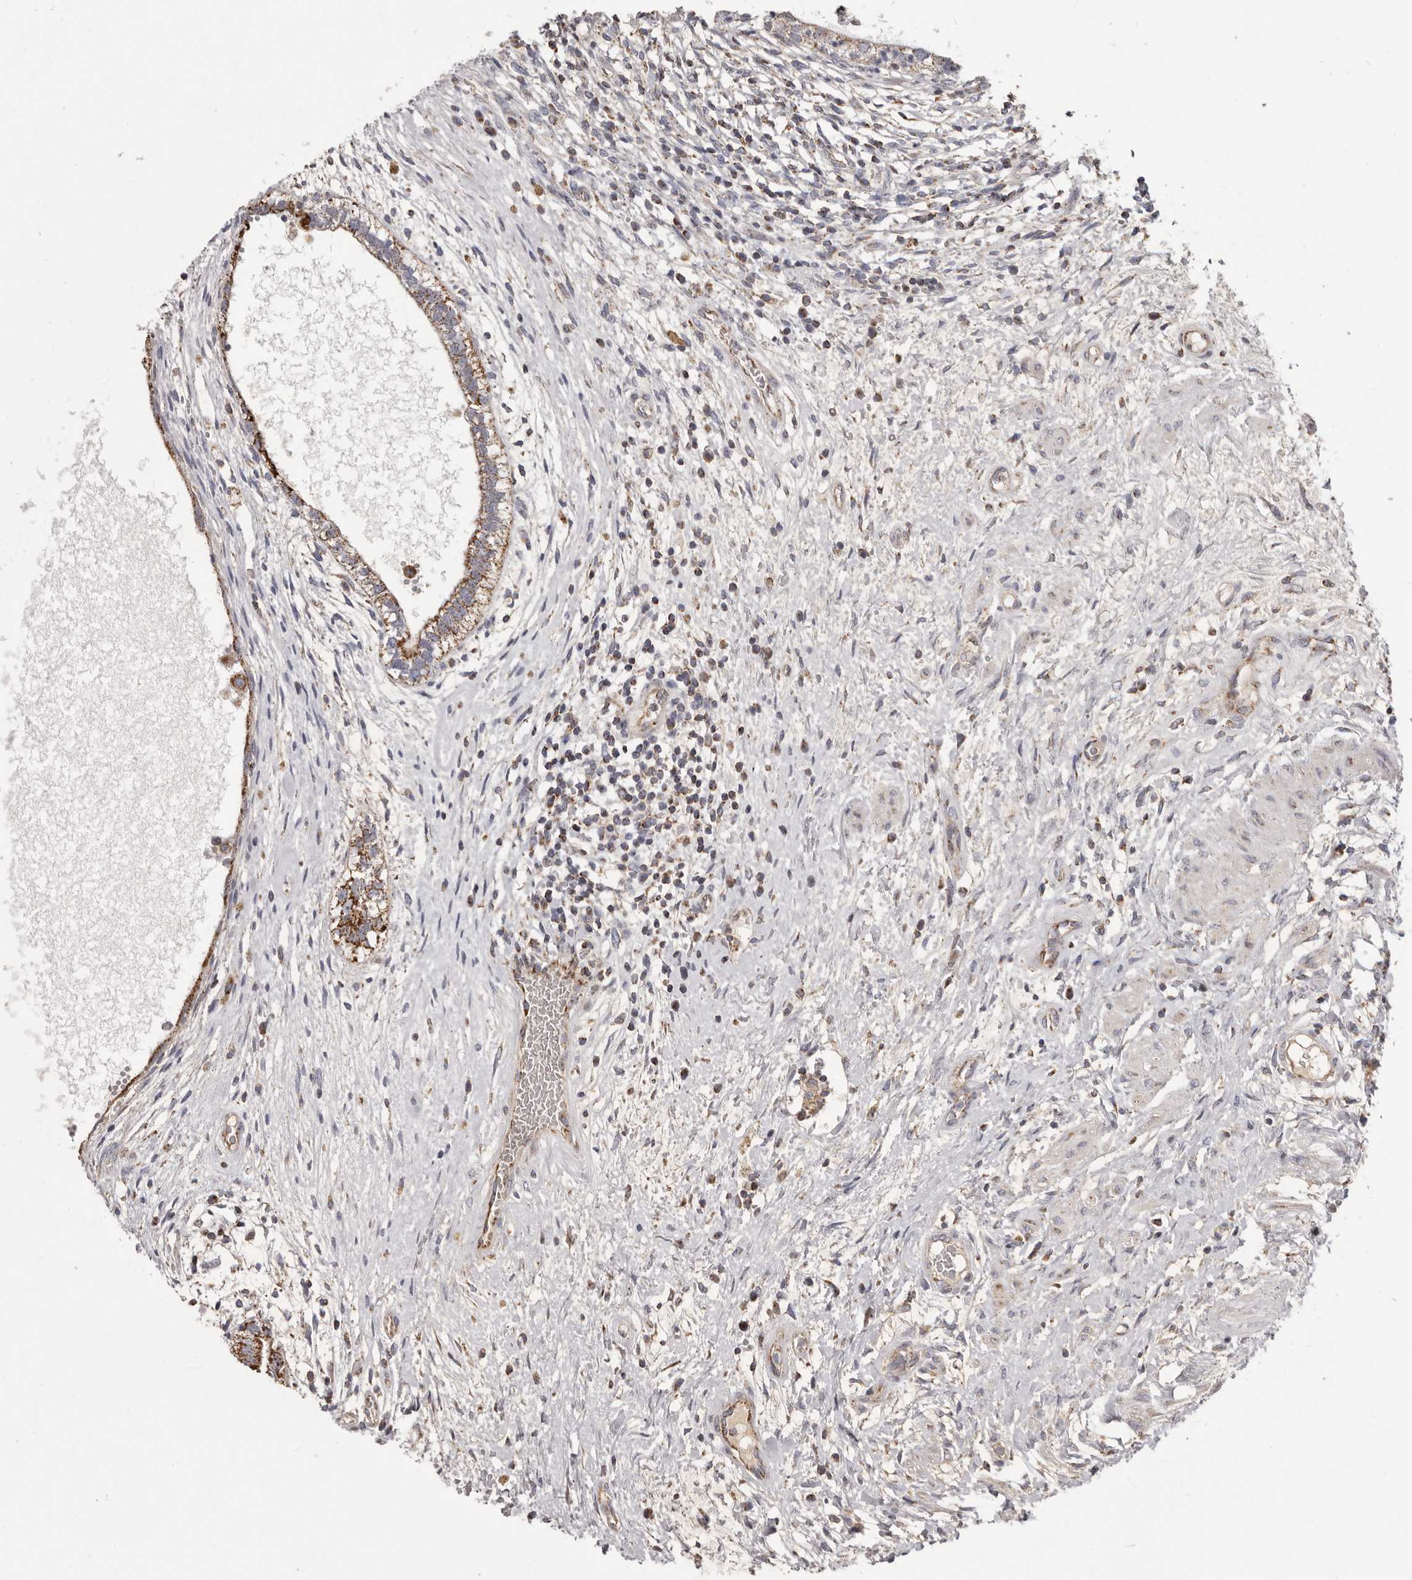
{"staining": {"intensity": "moderate", "quantity": ">75%", "location": "cytoplasmic/membranous"}, "tissue": "testis cancer", "cell_type": "Tumor cells", "image_type": "cancer", "snomed": [{"axis": "morphology", "description": "Carcinoma, Embryonal, NOS"}, {"axis": "topography", "description": "Testis"}], "caption": "IHC of embryonal carcinoma (testis) reveals medium levels of moderate cytoplasmic/membranous expression in approximately >75% of tumor cells.", "gene": "CHRM2", "patient": {"sex": "male", "age": 26}}